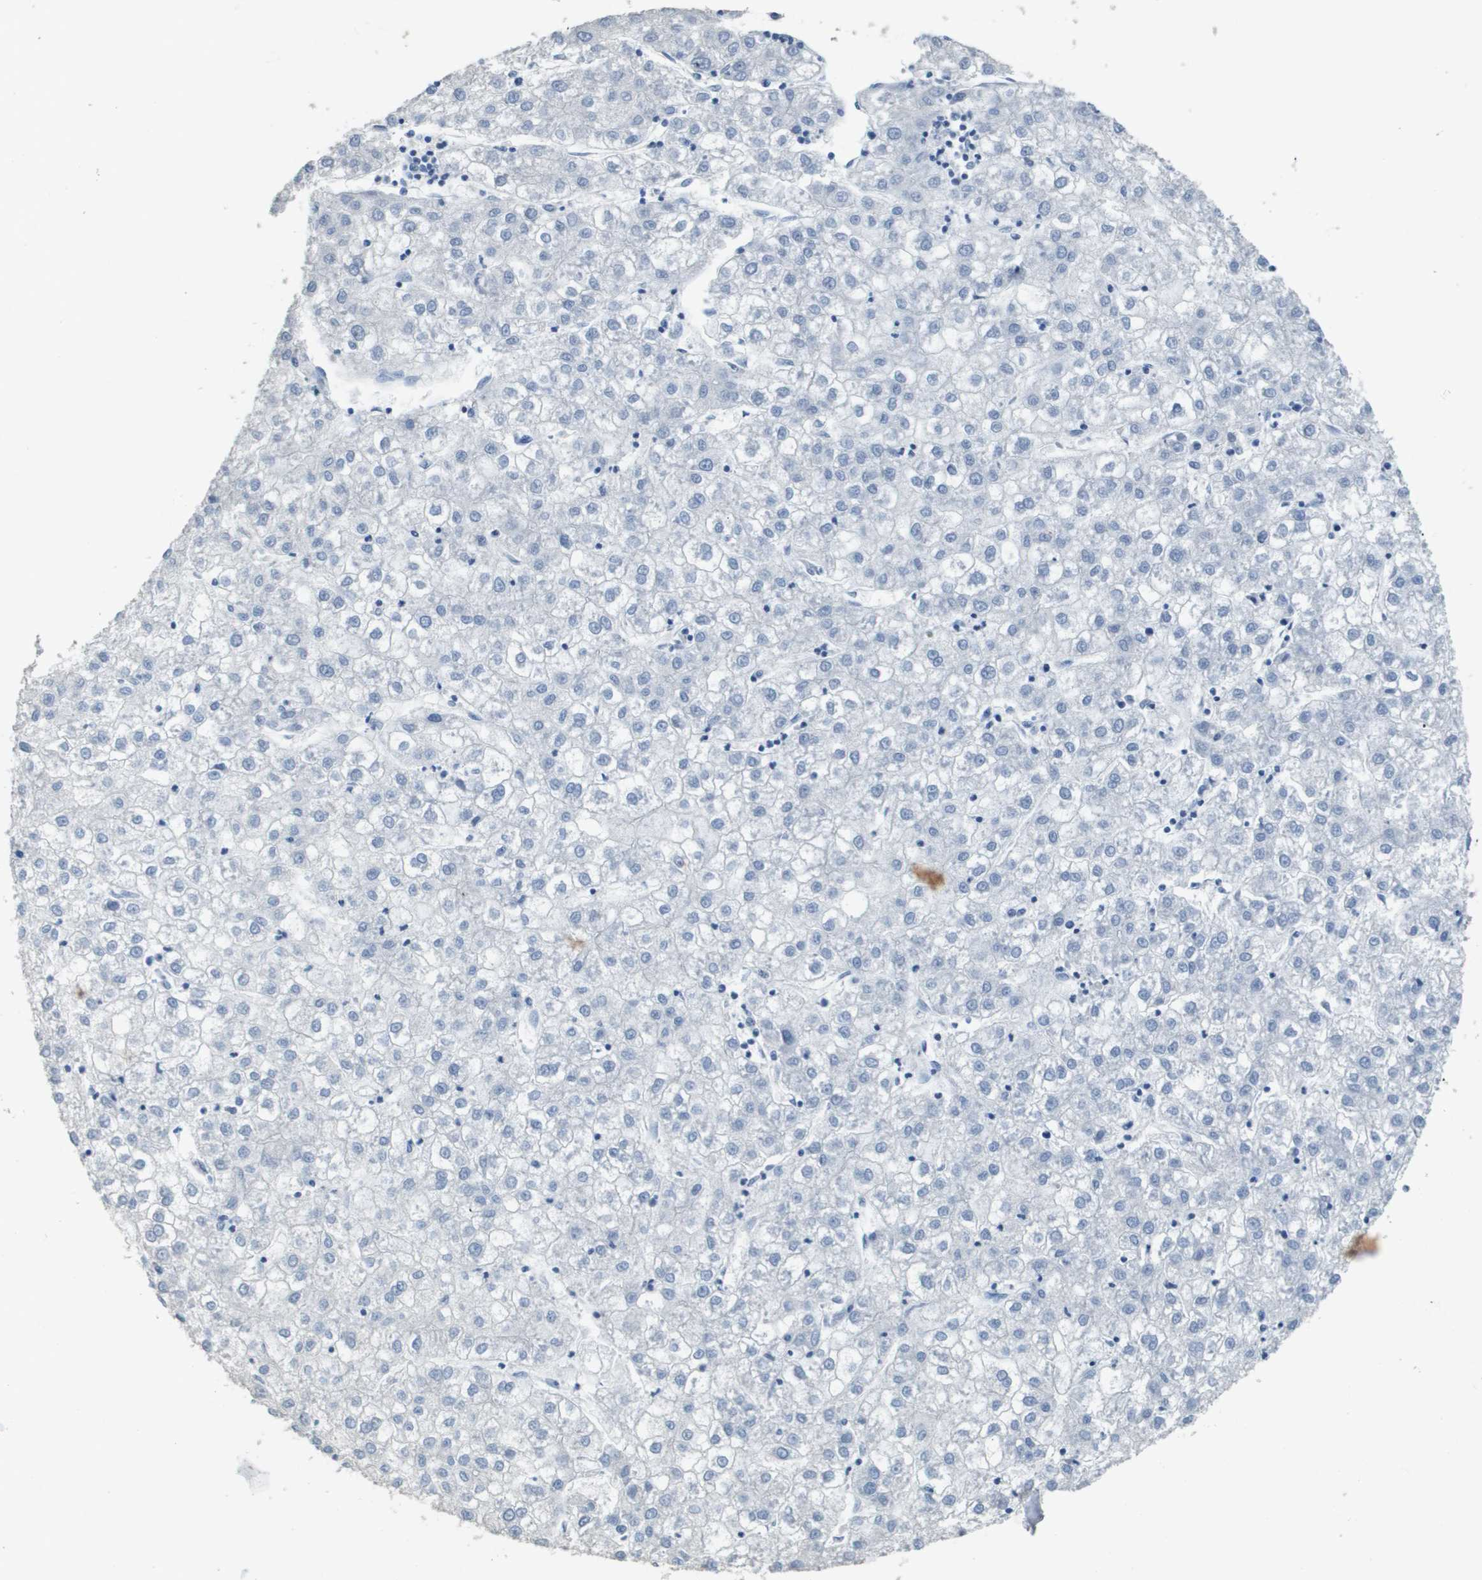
{"staining": {"intensity": "negative", "quantity": "none", "location": "none"}, "tissue": "liver cancer", "cell_type": "Tumor cells", "image_type": "cancer", "snomed": [{"axis": "morphology", "description": "Carcinoma, Hepatocellular, NOS"}, {"axis": "topography", "description": "Liver"}], "caption": "An immunohistochemistry photomicrograph of liver hepatocellular carcinoma is shown. There is no staining in tumor cells of liver hepatocellular carcinoma.", "gene": "MT3", "patient": {"sex": "male", "age": 72}}